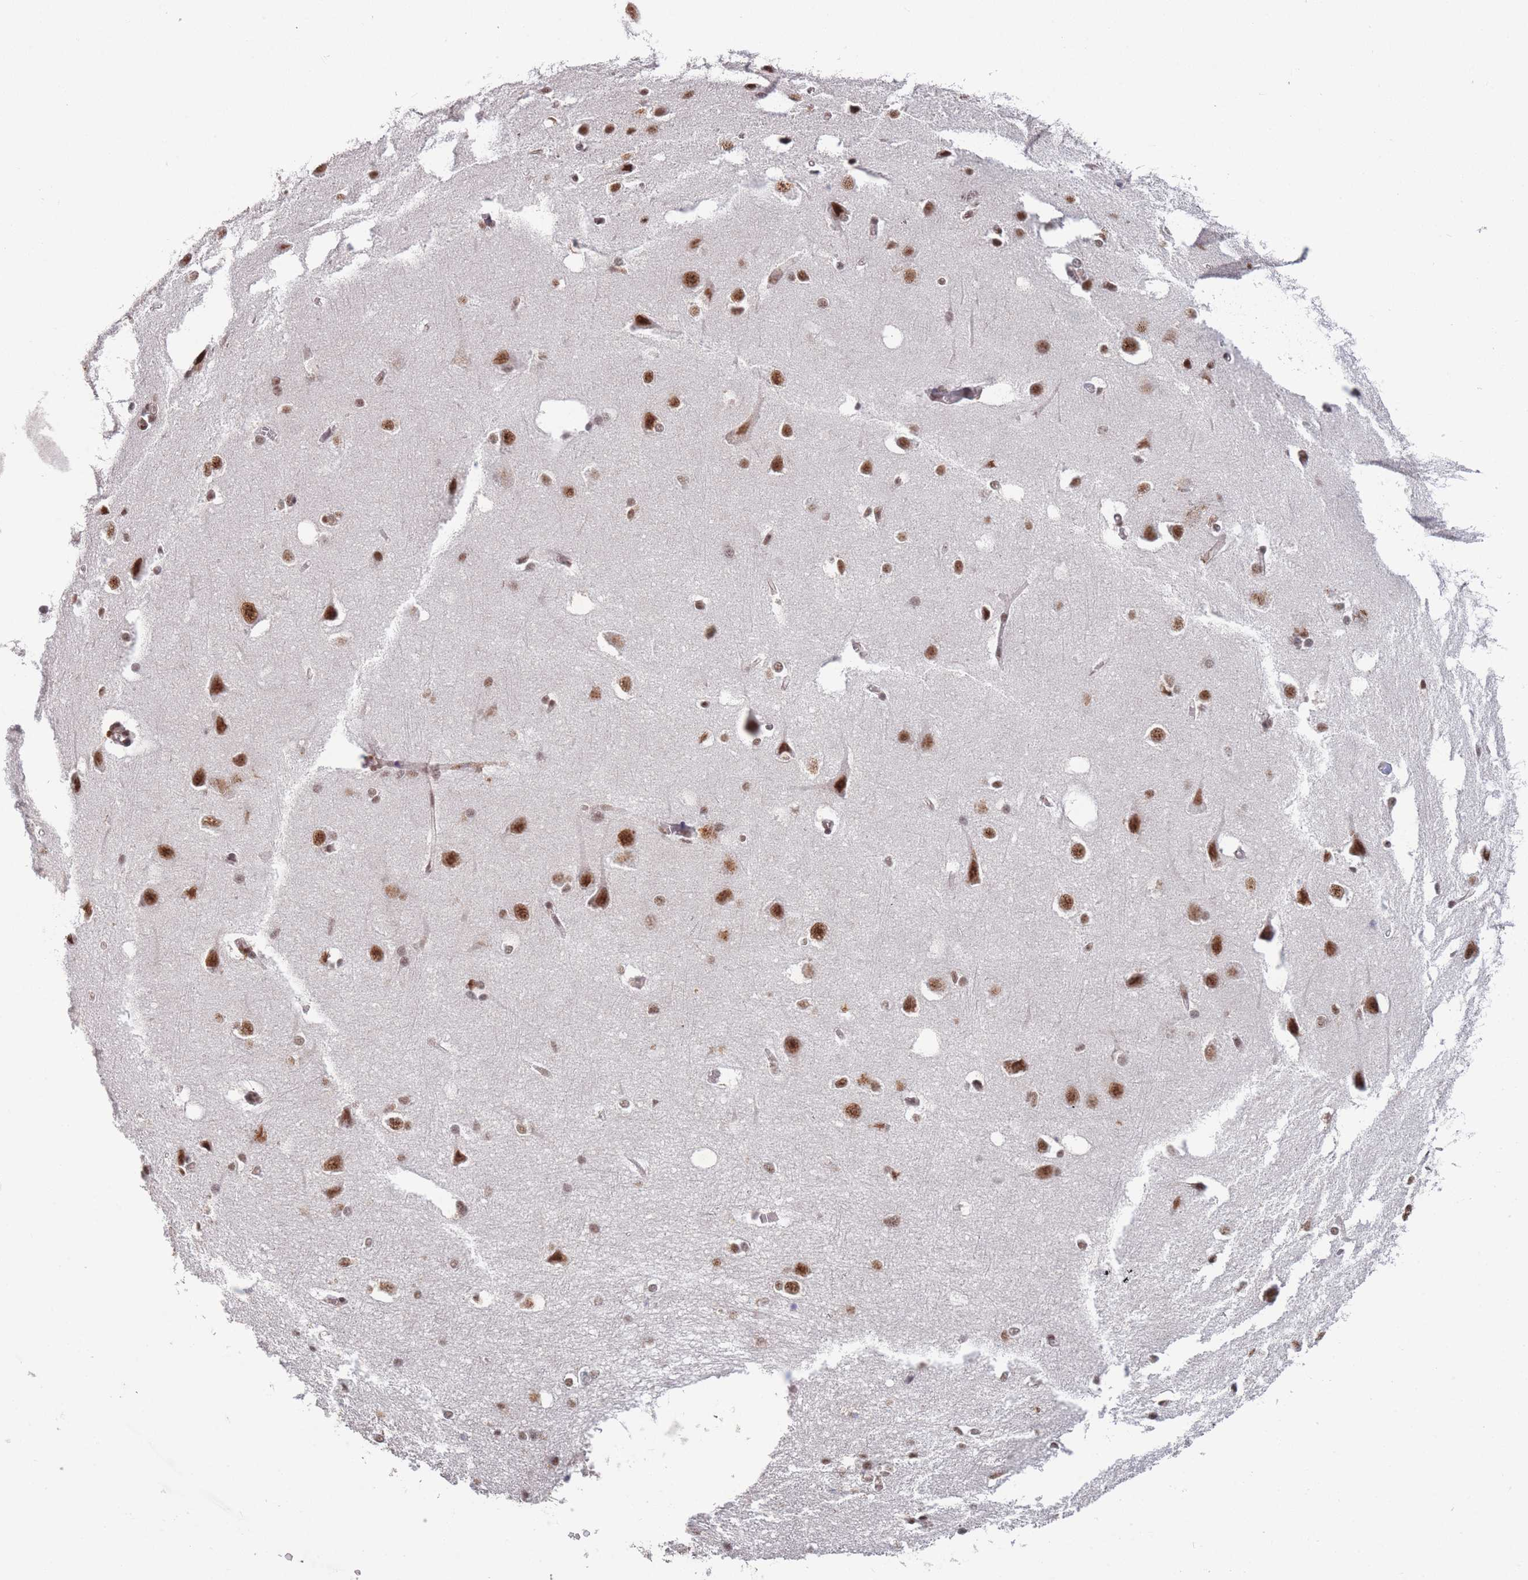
{"staining": {"intensity": "weak", "quantity": ">75%", "location": "nuclear"}, "tissue": "cerebral cortex", "cell_type": "Endothelial cells", "image_type": "normal", "snomed": [{"axis": "morphology", "description": "Normal tissue, NOS"}, {"axis": "topography", "description": "Cerebral cortex"}], "caption": "Weak nuclear positivity for a protein is identified in about >75% of endothelial cells of normal cerebral cortex using immunohistochemistry (IHC).", "gene": "SNRPA1", "patient": {"sex": "male", "age": 37}}